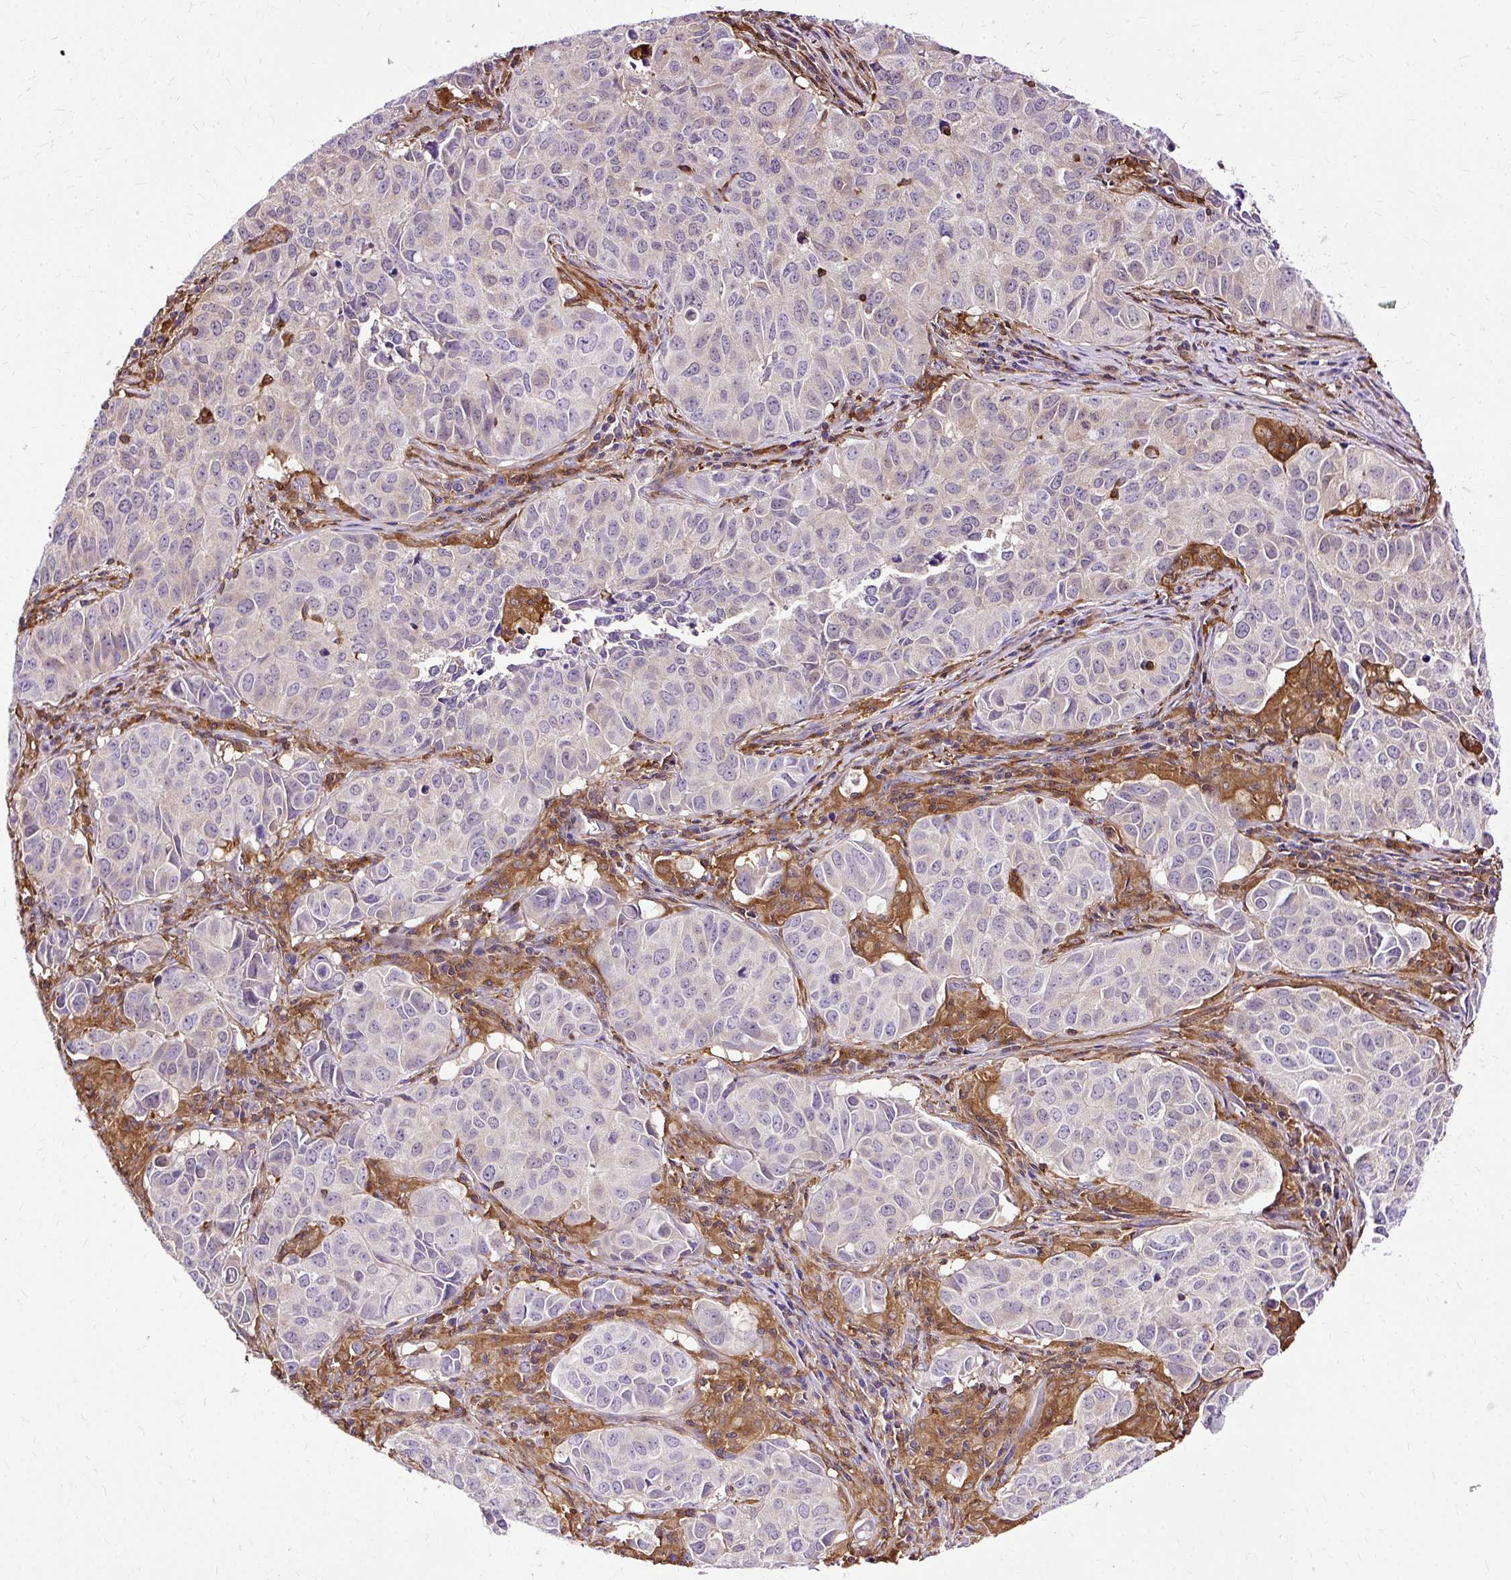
{"staining": {"intensity": "negative", "quantity": "none", "location": "none"}, "tissue": "lung cancer", "cell_type": "Tumor cells", "image_type": "cancer", "snomed": [{"axis": "morphology", "description": "Adenocarcinoma, NOS"}, {"axis": "topography", "description": "Lung"}], "caption": "Tumor cells are negative for brown protein staining in lung adenocarcinoma.", "gene": "TWF2", "patient": {"sex": "female", "age": 50}}